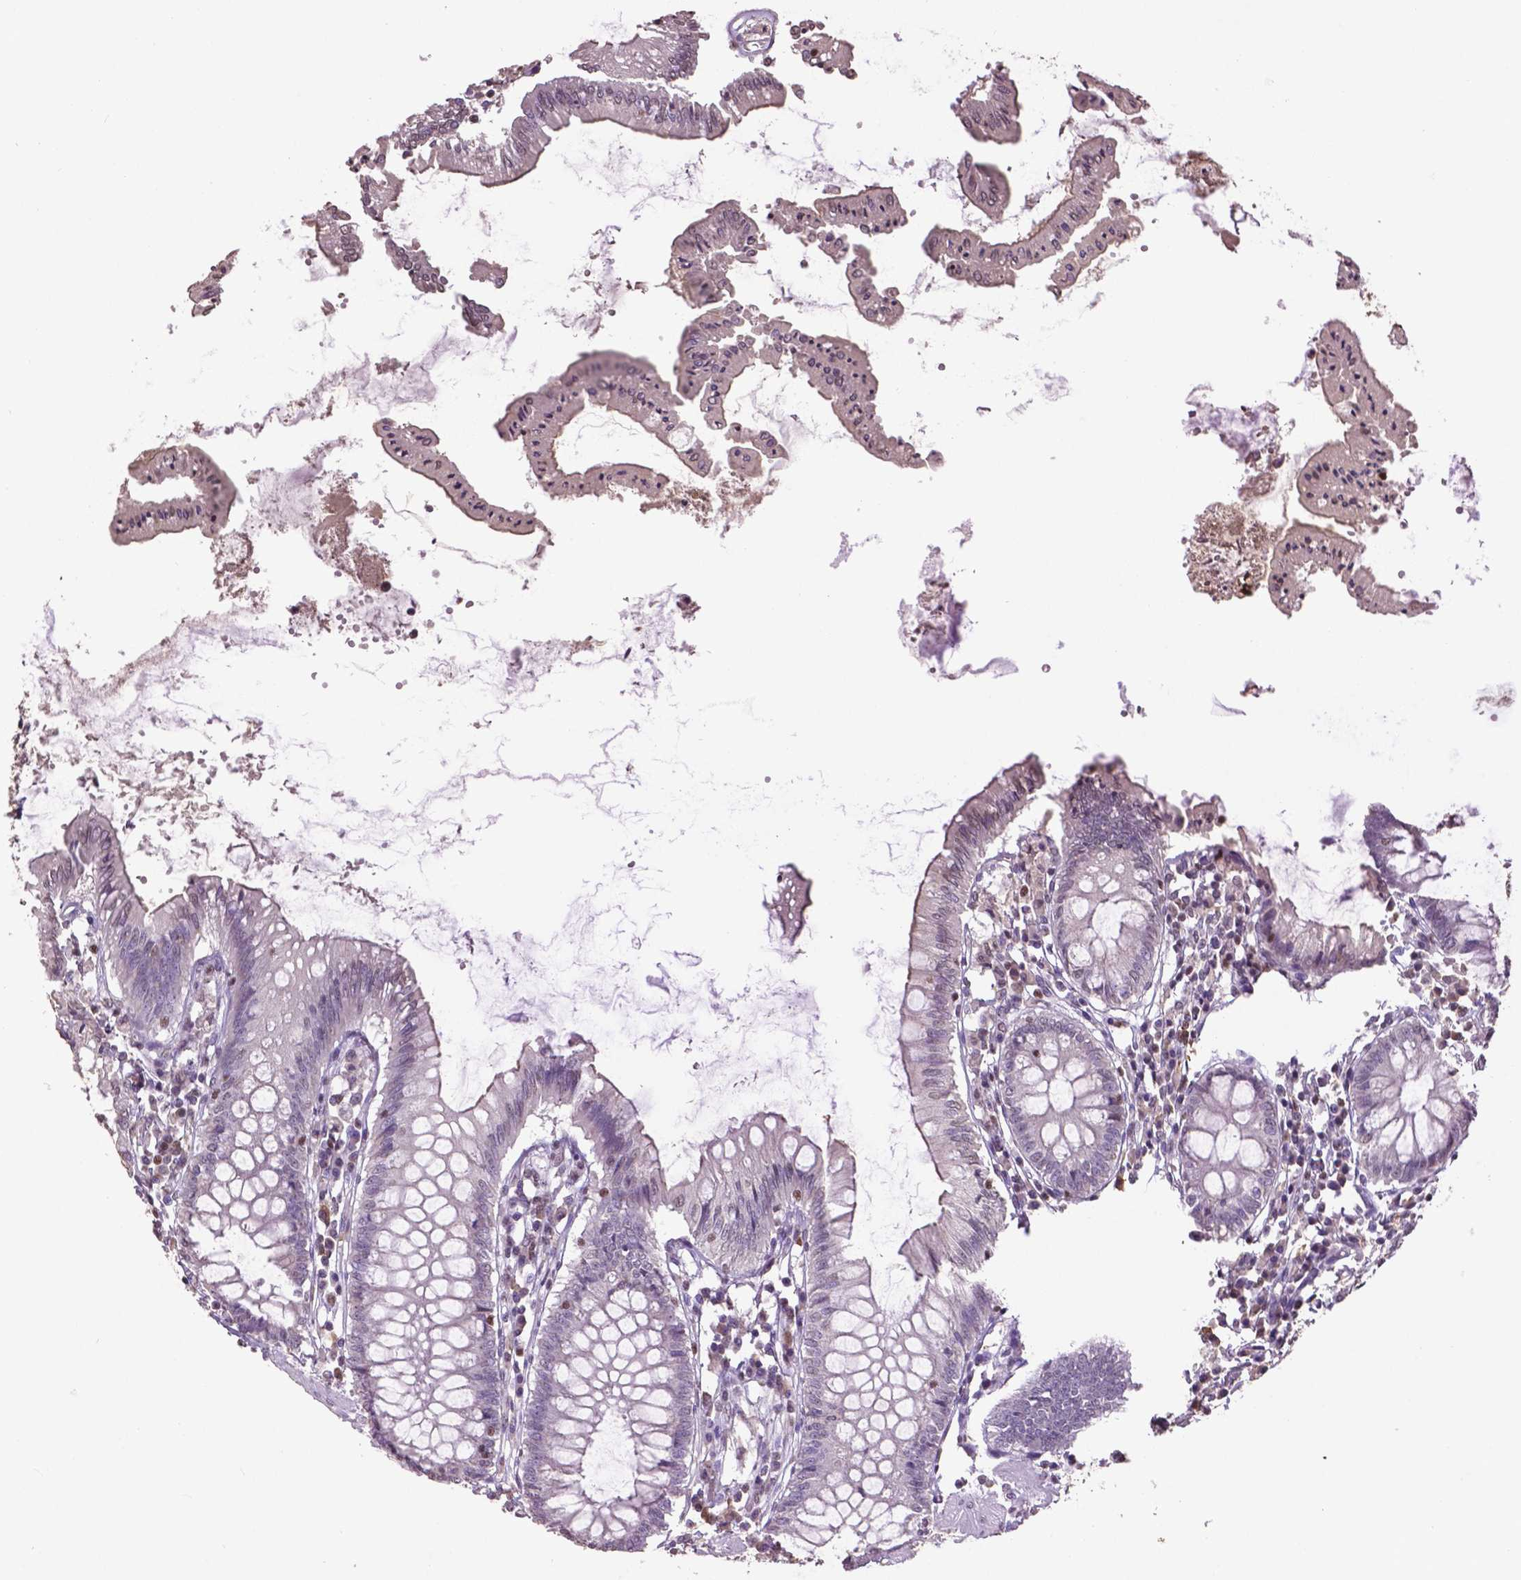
{"staining": {"intensity": "negative", "quantity": "none", "location": "none"}, "tissue": "colon", "cell_type": "Endothelial cells", "image_type": "normal", "snomed": [{"axis": "morphology", "description": "Normal tissue, NOS"}, {"axis": "morphology", "description": "Adenocarcinoma, NOS"}, {"axis": "topography", "description": "Colon"}], "caption": "Histopathology image shows no protein staining in endothelial cells of unremarkable colon.", "gene": "RUNX3", "patient": {"sex": "male", "age": 83}}